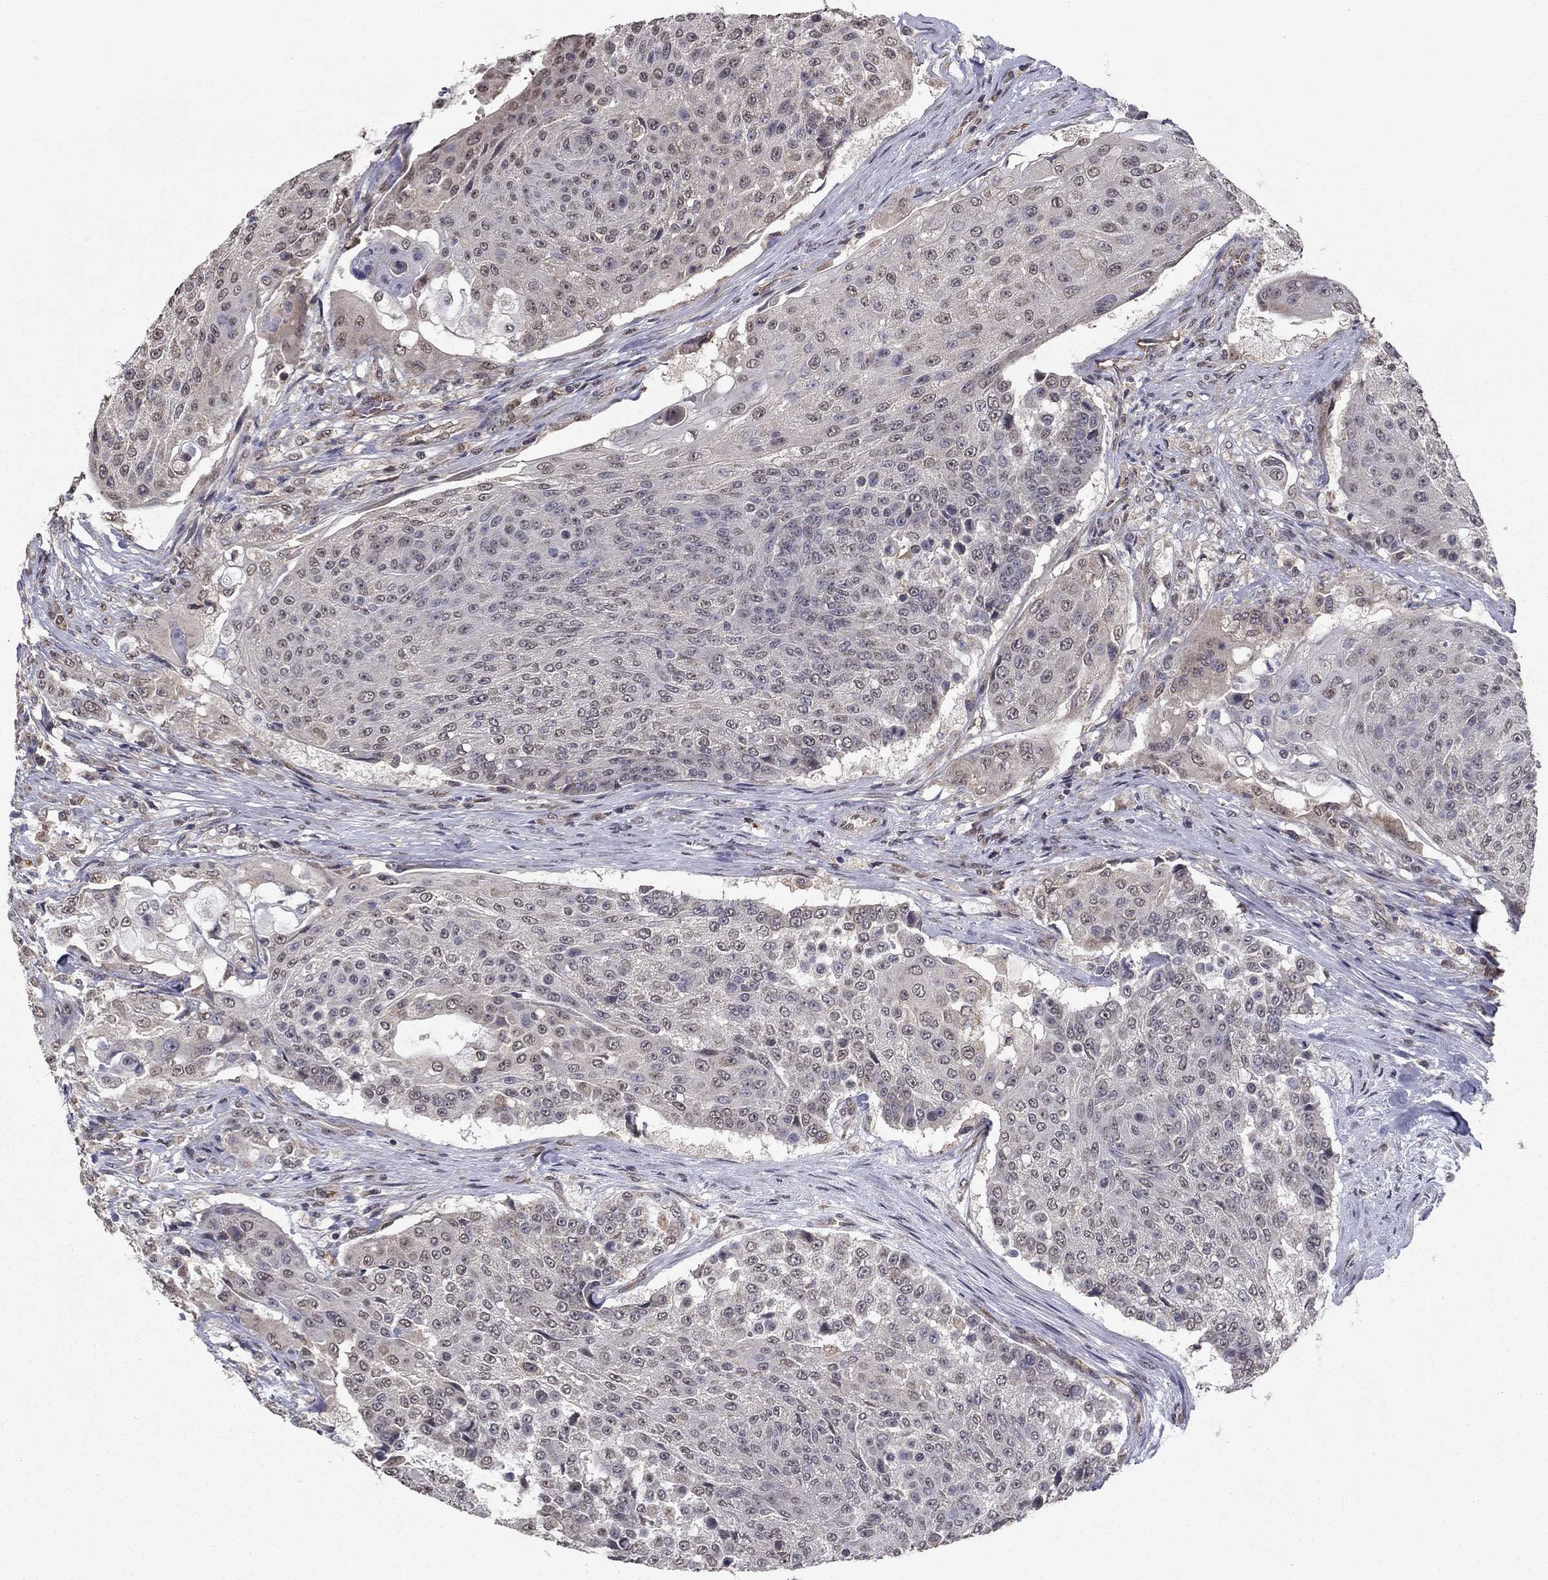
{"staining": {"intensity": "negative", "quantity": "none", "location": "none"}, "tissue": "urothelial cancer", "cell_type": "Tumor cells", "image_type": "cancer", "snomed": [{"axis": "morphology", "description": "Urothelial carcinoma, High grade"}, {"axis": "topography", "description": "Urinary bladder"}], "caption": "Tumor cells show no significant protein expression in urothelial cancer. (DAB (3,3'-diaminobenzidine) immunohistochemistry (IHC) visualized using brightfield microscopy, high magnification).", "gene": "SLC2A13", "patient": {"sex": "female", "age": 63}}